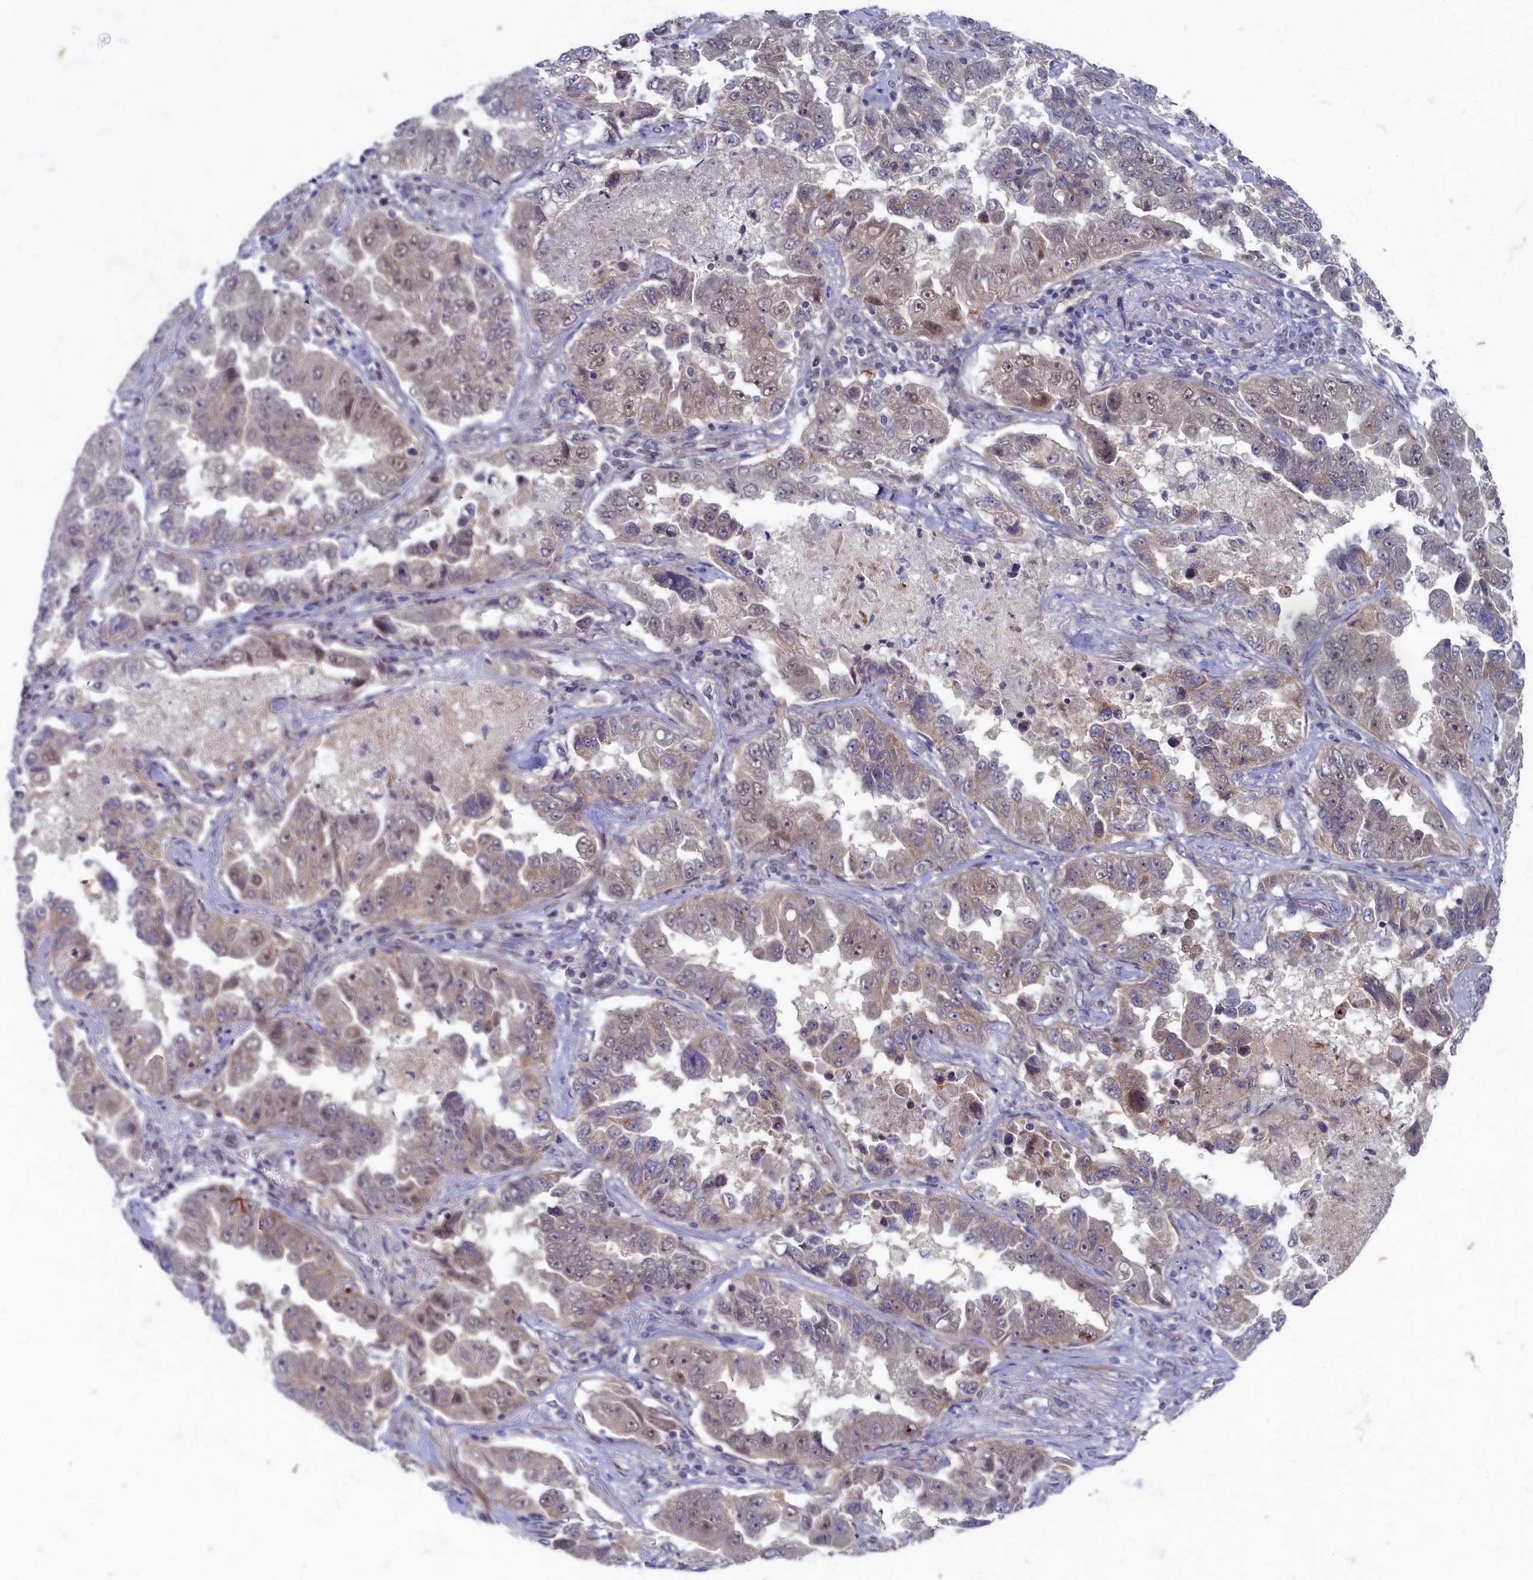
{"staining": {"intensity": "weak", "quantity": "25%-75%", "location": "nuclear"}, "tissue": "lung cancer", "cell_type": "Tumor cells", "image_type": "cancer", "snomed": [{"axis": "morphology", "description": "Adenocarcinoma, NOS"}, {"axis": "topography", "description": "Lung"}], "caption": "Lung cancer (adenocarcinoma) stained with a brown dye shows weak nuclear positive expression in approximately 25%-75% of tumor cells.", "gene": "WDR59", "patient": {"sex": "female", "age": 51}}